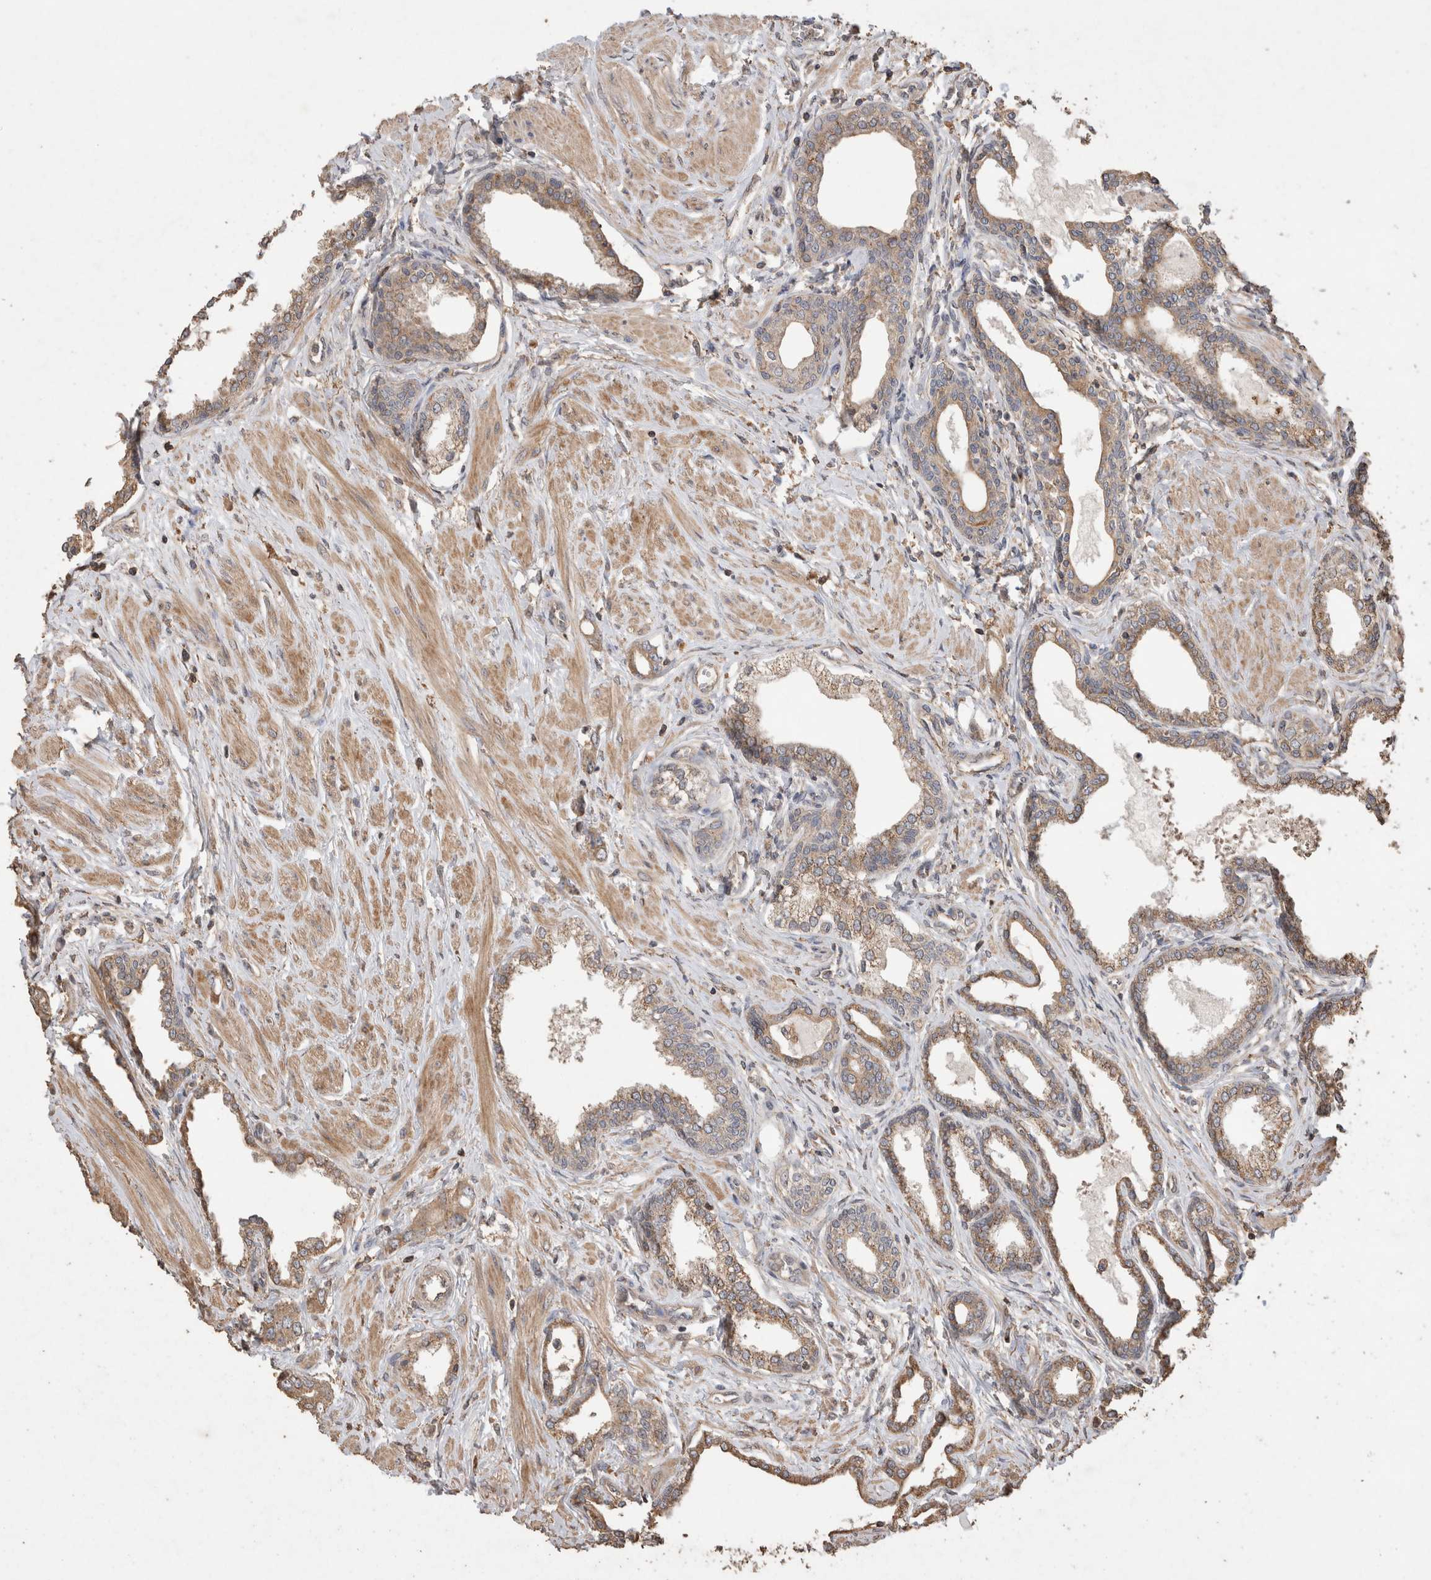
{"staining": {"intensity": "weak", "quantity": ">75%", "location": "cytoplasmic/membranous"}, "tissue": "prostate cancer", "cell_type": "Tumor cells", "image_type": "cancer", "snomed": [{"axis": "morphology", "description": "Adenocarcinoma, High grade"}, {"axis": "topography", "description": "Prostate"}], "caption": "Weak cytoplasmic/membranous positivity is appreciated in about >75% of tumor cells in prostate high-grade adenocarcinoma.", "gene": "SNX31", "patient": {"sex": "male", "age": 52}}